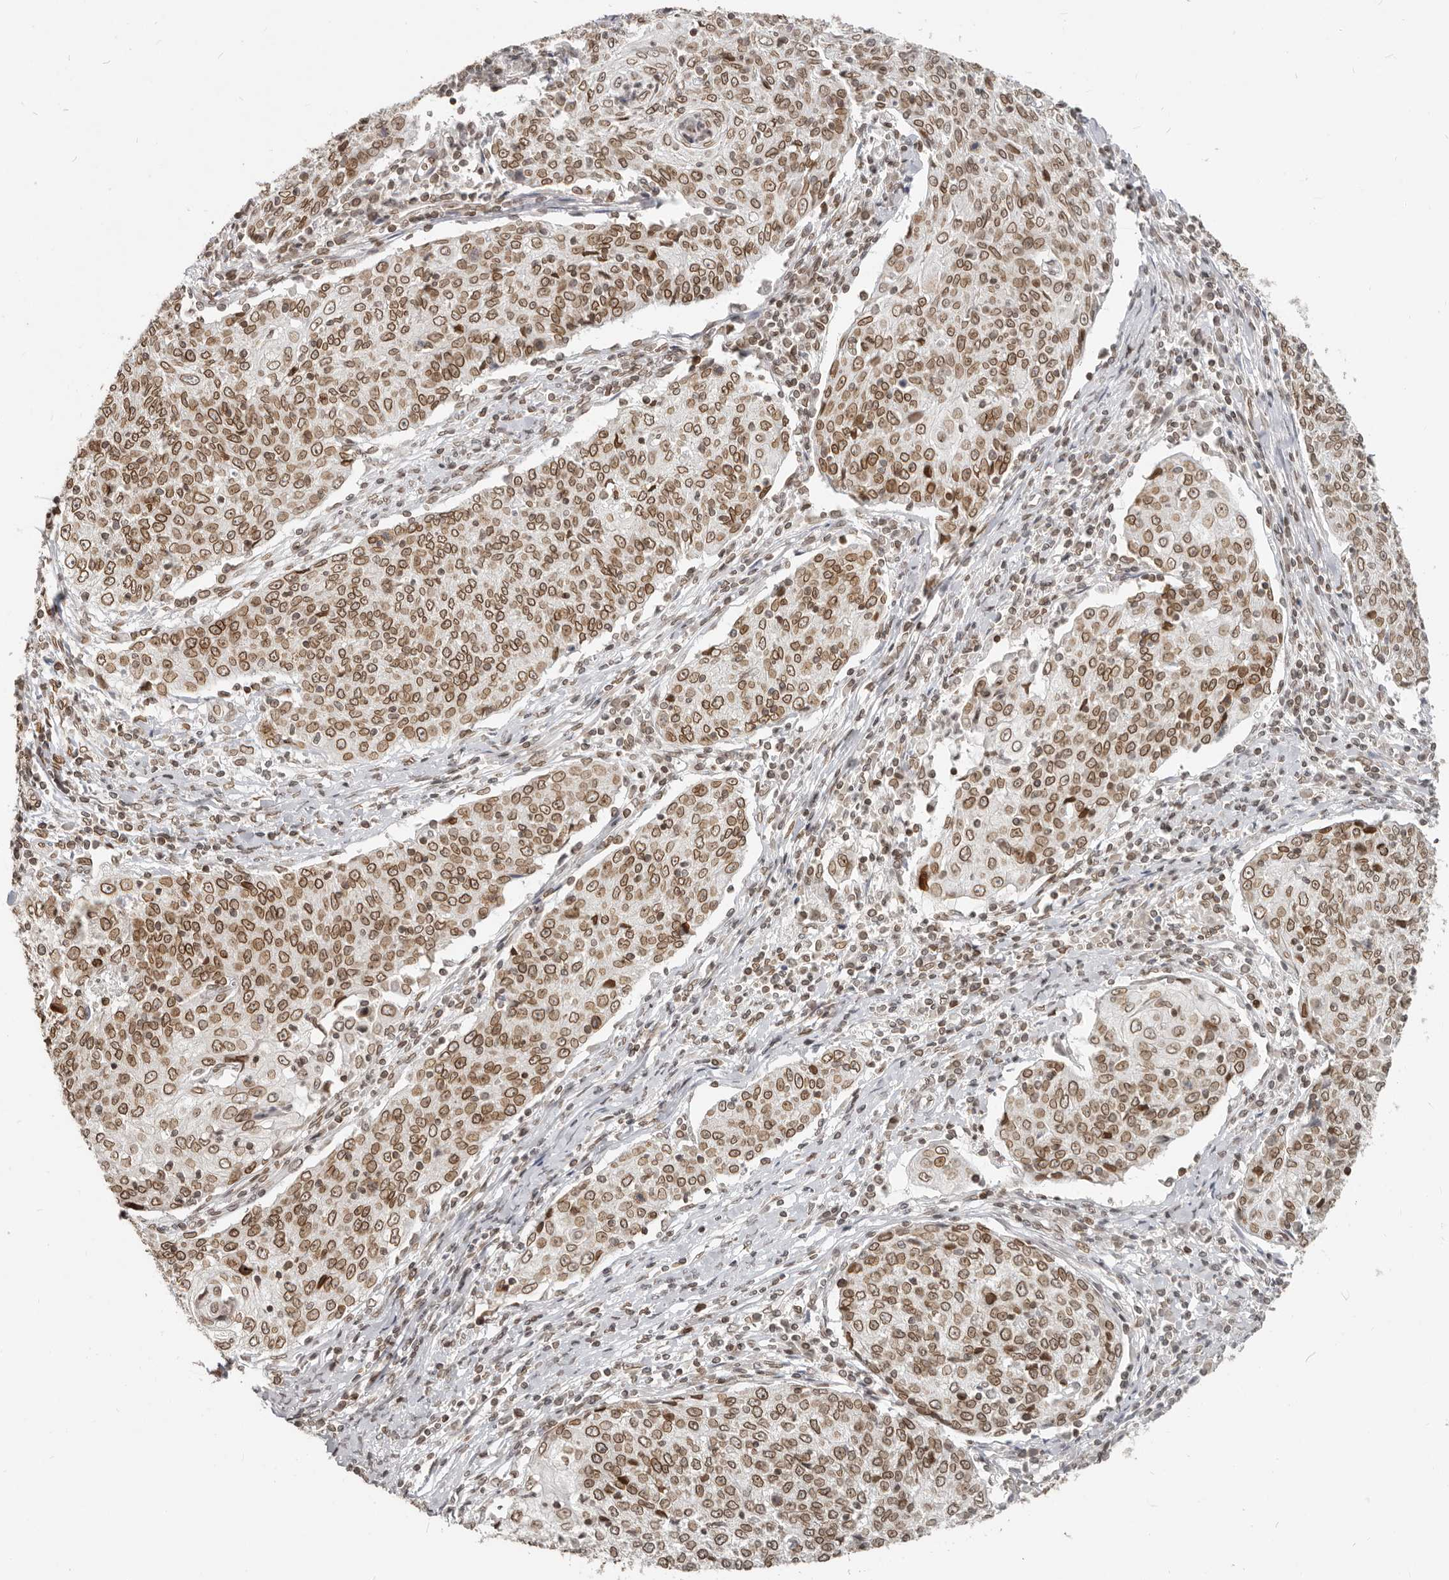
{"staining": {"intensity": "moderate", "quantity": ">75%", "location": "cytoplasmic/membranous,nuclear"}, "tissue": "cervical cancer", "cell_type": "Tumor cells", "image_type": "cancer", "snomed": [{"axis": "morphology", "description": "Squamous cell carcinoma, NOS"}, {"axis": "topography", "description": "Cervix"}], "caption": "Immunohistochemistry micrograph of cervical cancer (squamous cell carcinoma) stained for a protein (brown), which demonstrates medium levels of moderate cytoplasmic/membranous and nuclear expression in about >75% of tumor cells.", "gene": "NUP153", "patient": {"sex": "female", "age": 48}}